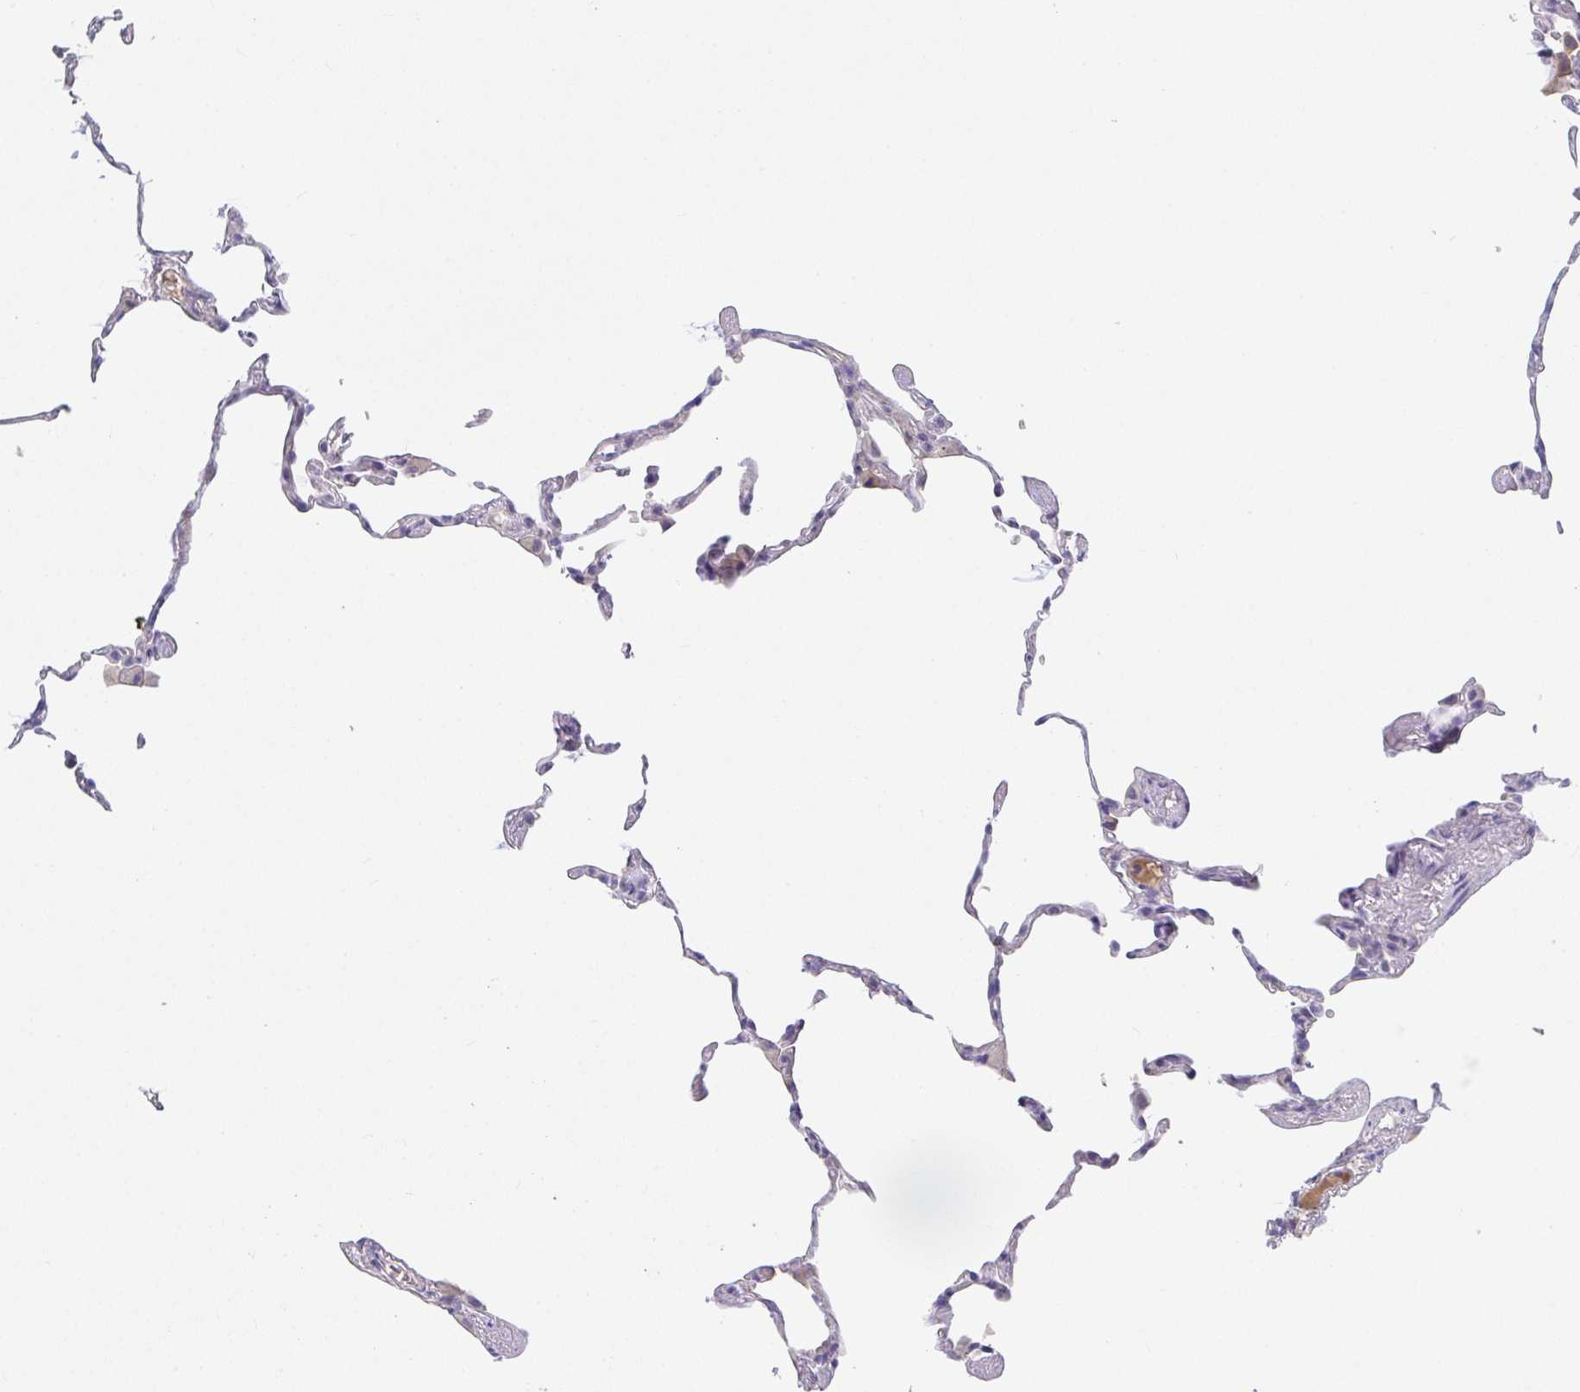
{"staining": {"intensity": "negative", "quantity": "none", "location": "none"}, "tissue": "lung", "cell_type": "Alveolar cells", "image_type": "normal", "snomed": [{"axis": "morphology", "description": "Normal tissue, NOS"}, {"axis": "topography", "description": "Lung"}], "caption": "A high-resolution micrograph shows IHC staining of normal lung, which shows no significant positivity in alveolar cells.", "gene": "ANO5", "patient": {"sex": "female", "age": 57}}